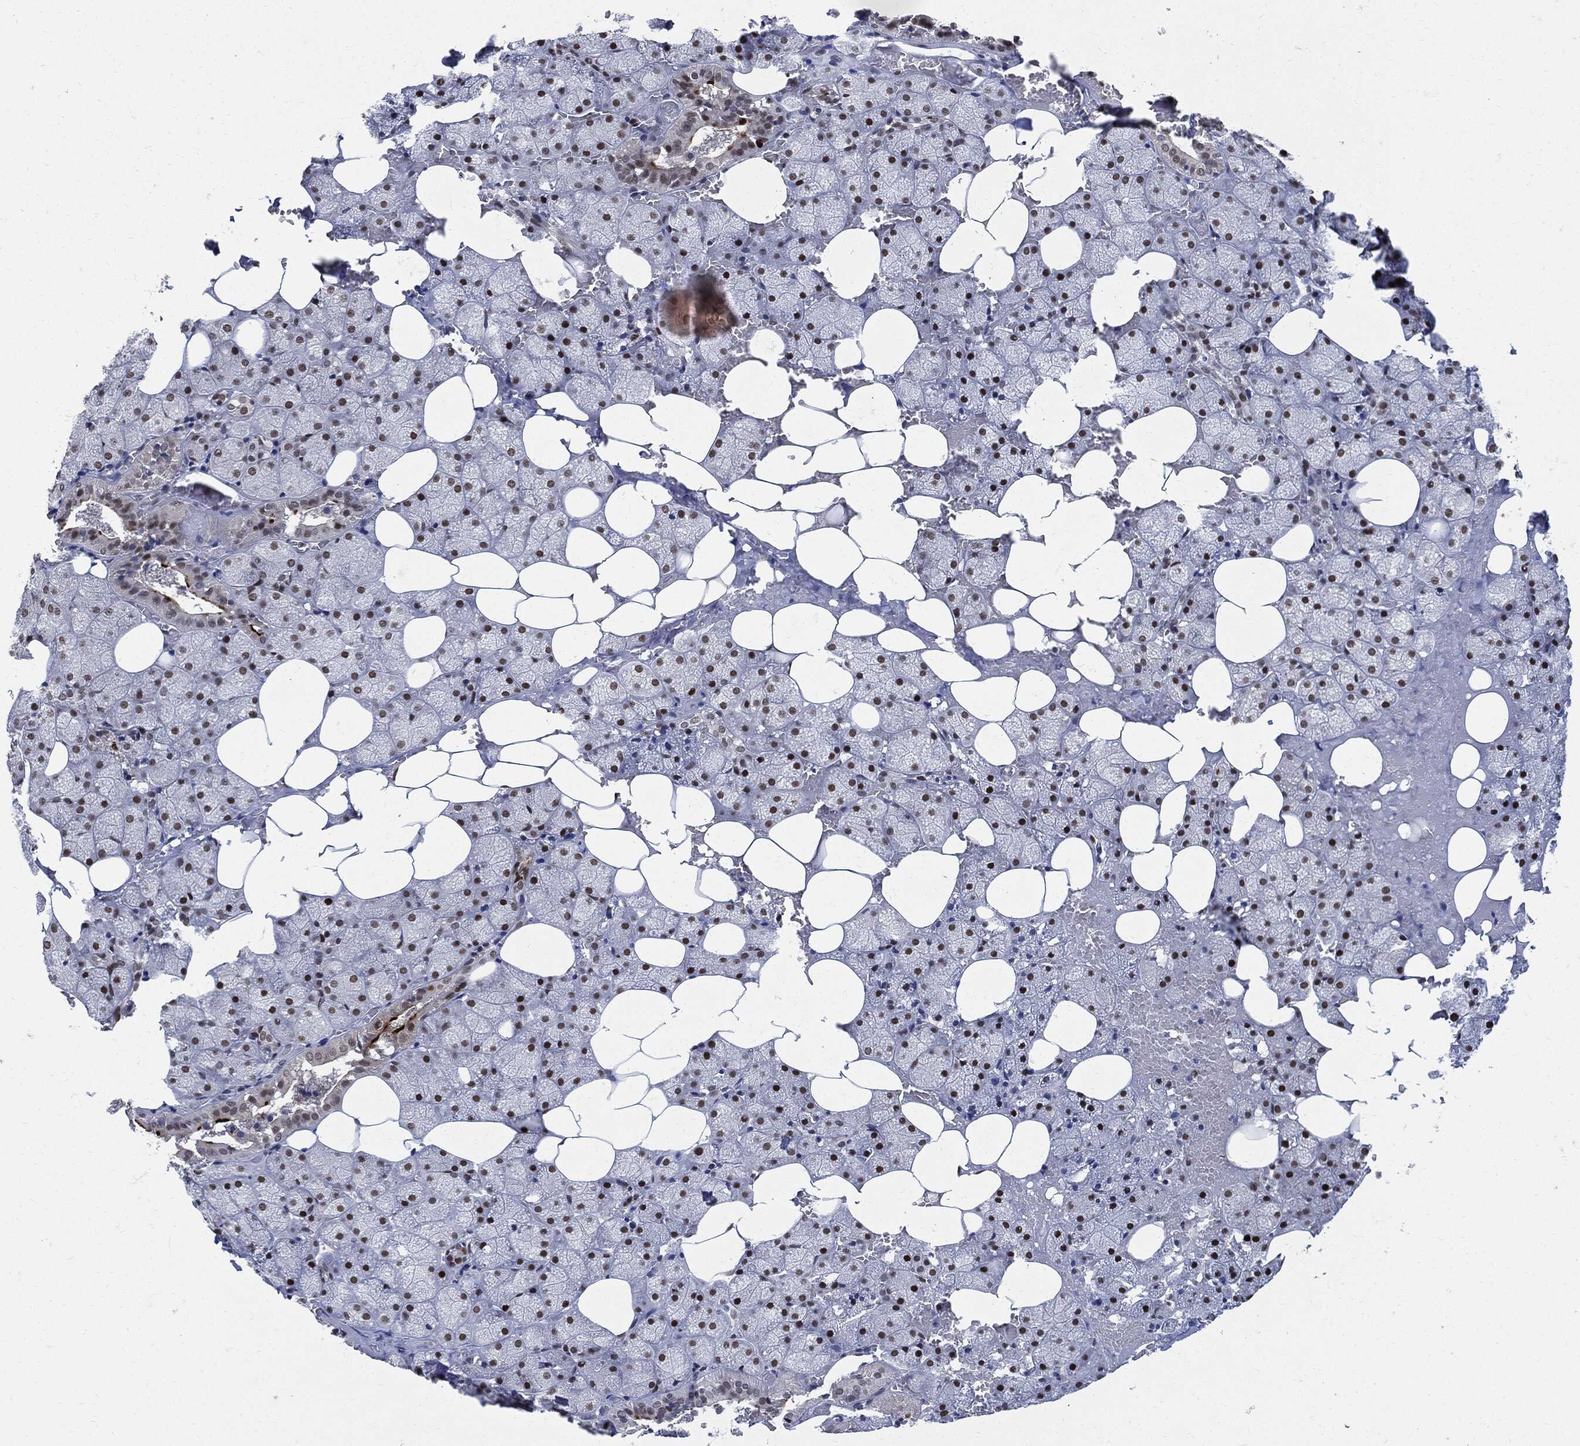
{"staining": {"intensity": "strong", "quantity": "<25%", "location": "nuclear"}, "tissue": "salivary gland", "cell_type": "Glandular cells", "image_type": "normal", "snomed": [{"axis": "morphology", "description": "Normal tissue, NOS"}, {"axis": "topography", "description": "Salivary gland"}], "caption": "Salivary gland was stained to show a protein in brown. There is medium levels of strong nuclear expression in about <25% of glandular cells.", "gene": "PCNA", "patient": {"sex": "male", "age": 38}}